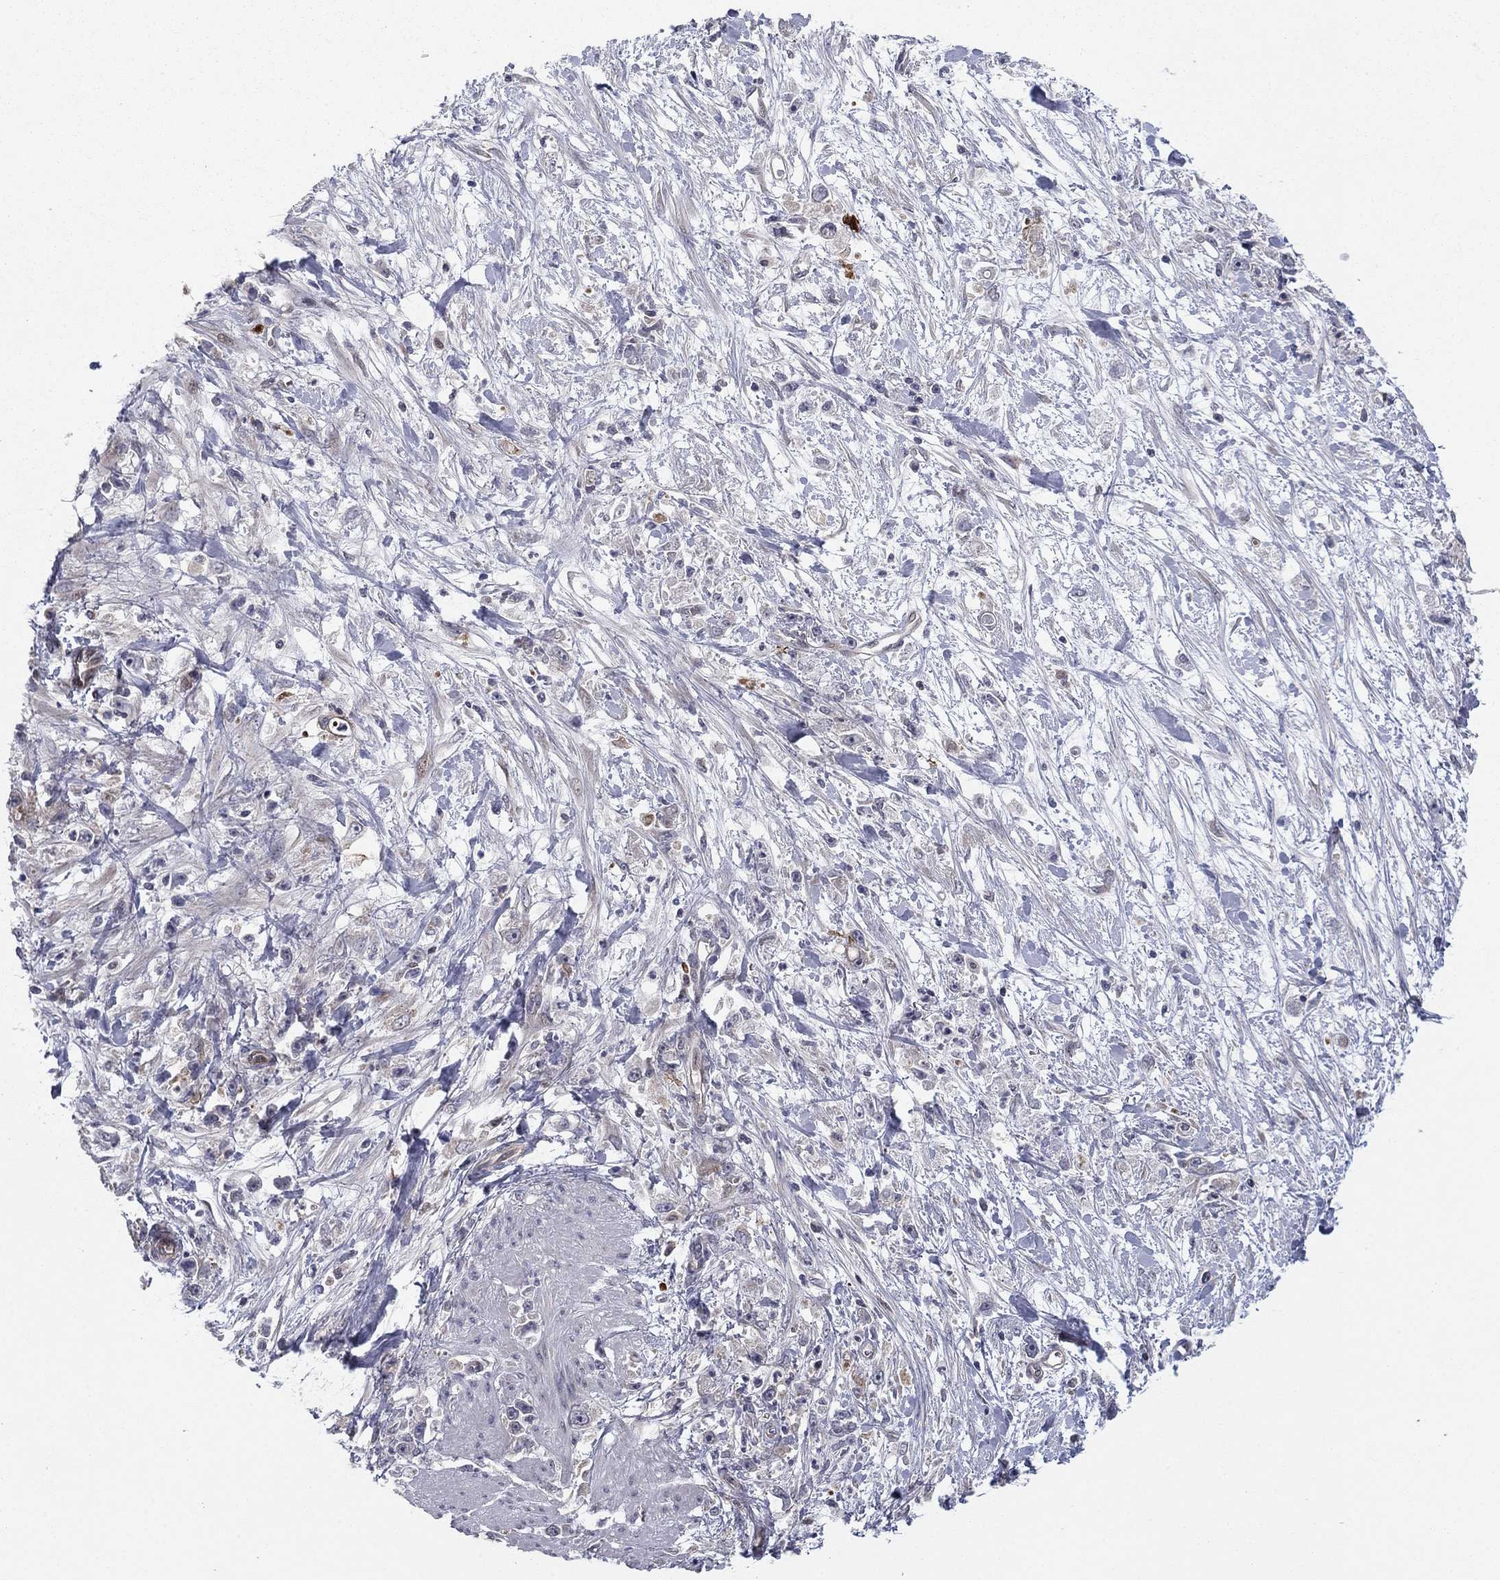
{"staining": {"intensity": "negative", "quantity": "none", "location": "none"}, "tissue": "stomach cancer", "cell_type": "Tumor cells", "image_type": "cancer", "snomed": [{"axis": "morphology", "description": "Adenocarcinoma, NOS"}, {"axis": "topography", "description": "Stomach"}], "caption": "A photomicrograph of human stomach cancer (adenocarcinoma) is negative for staining in tumor cells. (DAB IHC, high magnification).", "gene": "BCL11A", "patient": {"sex": "female", "age": 59}}